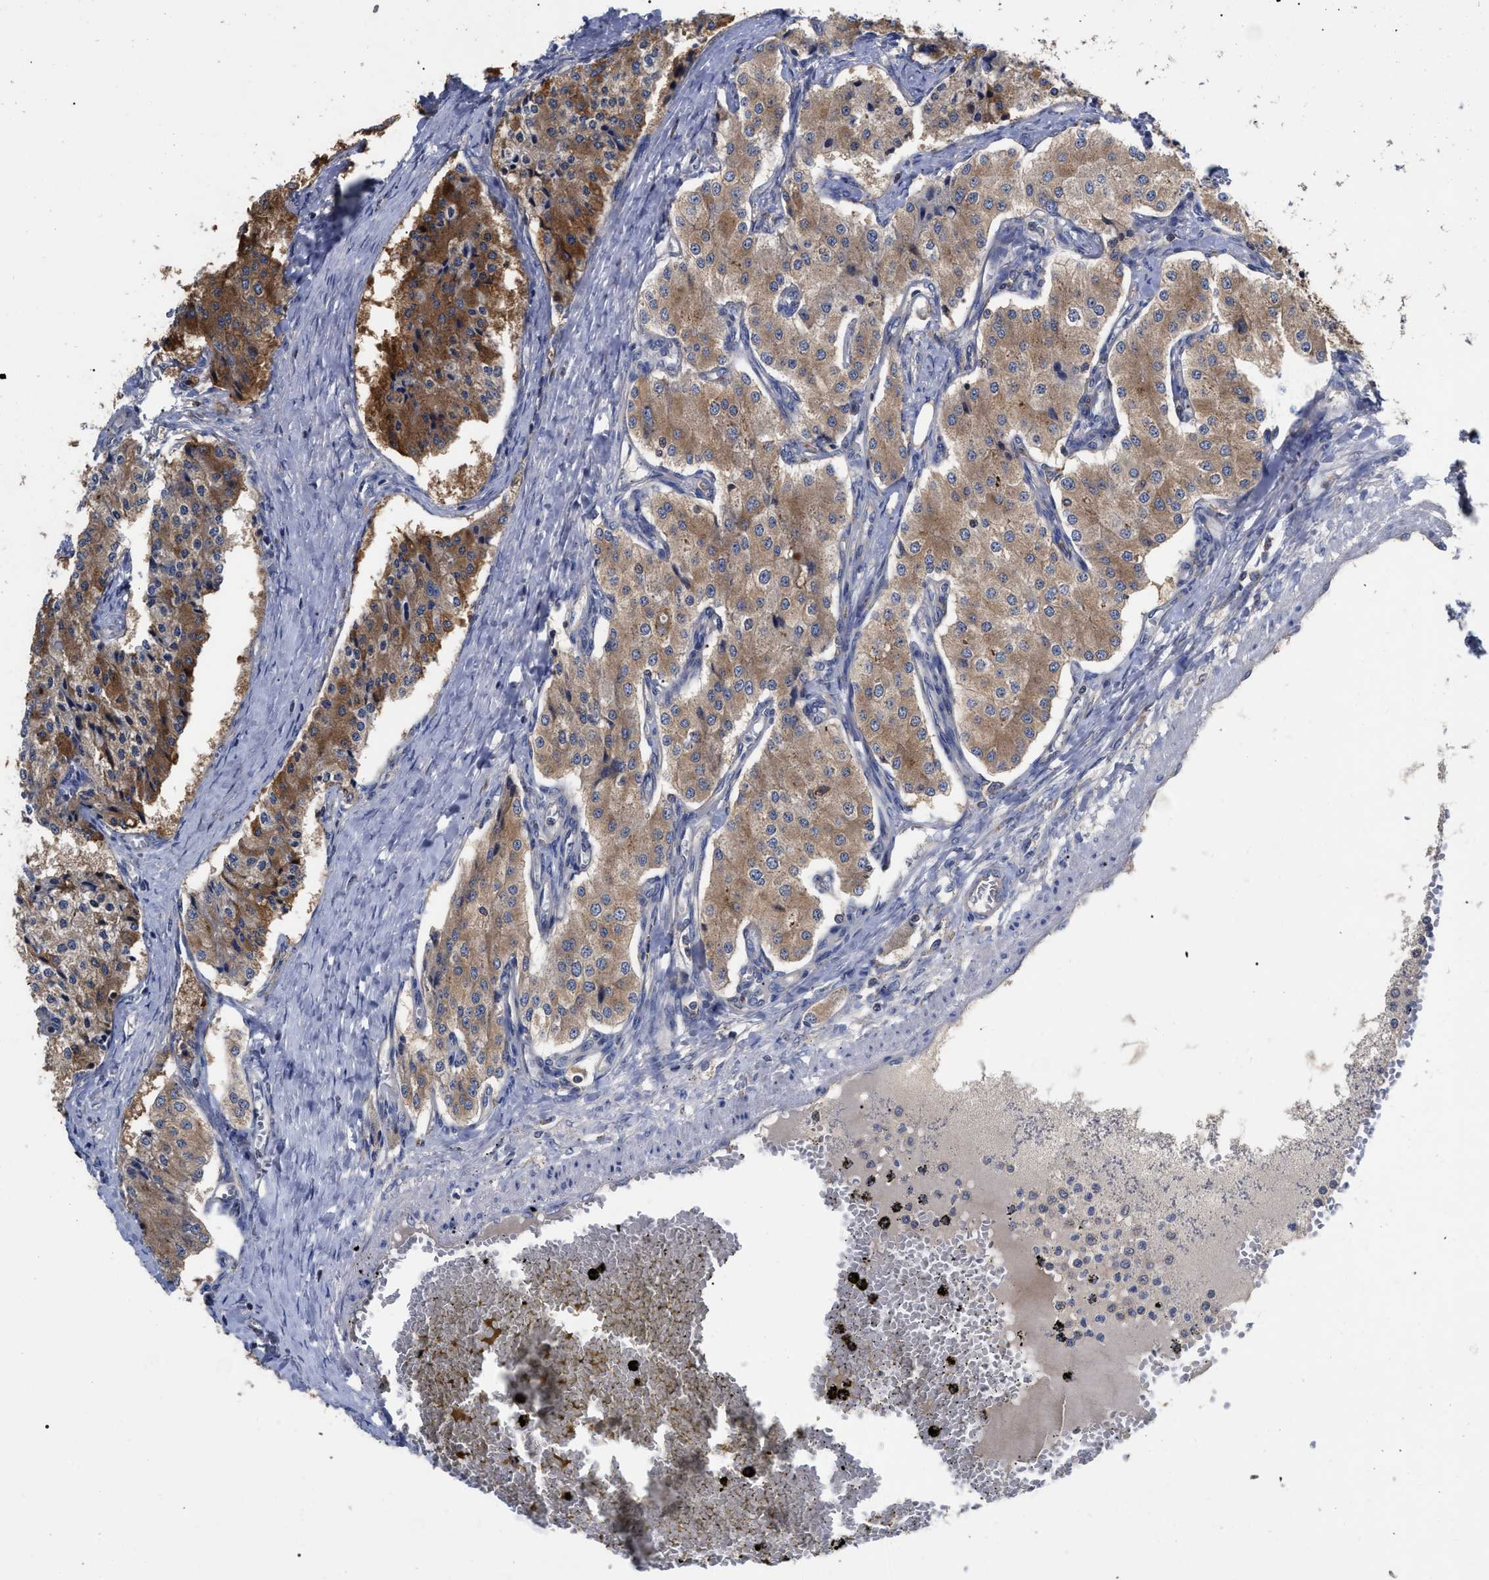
{"staining": {"intensity": "moderate", "quantity": ">75%", "location": "cytoplasmic/membranous"}, "tissue": "carcinoid", "cell_type": "Tumor cells", "image_type": "cancer", "snomed": [{"axis": "morphology", "description": "Carcinoid, malignant, NOS"}, {"axis": "topography", "description": "Colon"}], "caption": "Moderate cytoplasmic/membranous positivity for a protein is seen in approximately >75% of tumor cells of carcinoid (malignant) using IHC.", "gene": "RAP1GDS1", "patient": {"sex": "female", "age": 52}}